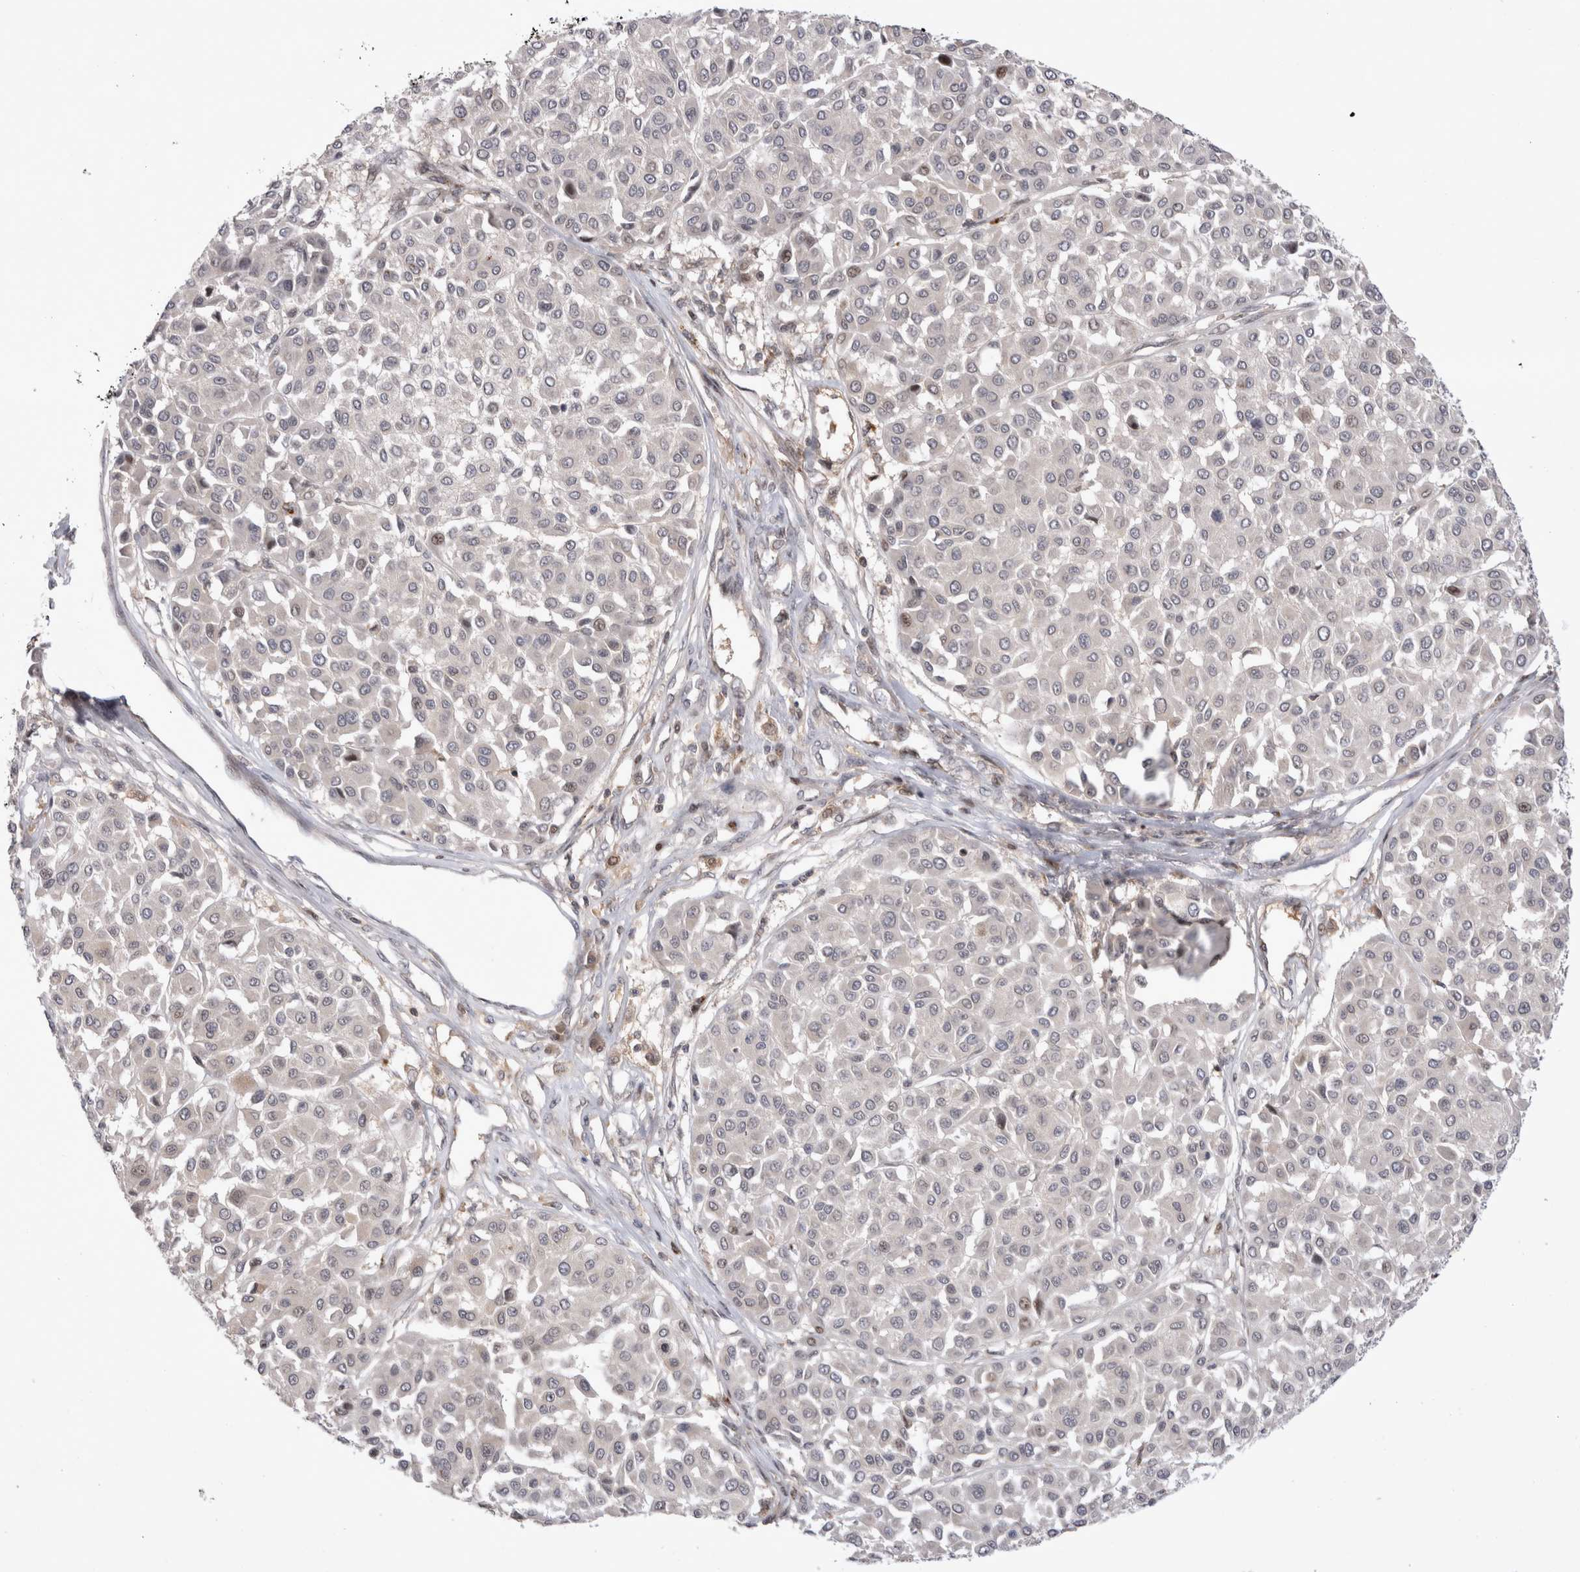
{"staining": {"intensity": "negative", "quantity": "none", "location": "none"}, "tissue": "melanoma", "cell_type": "Tumor cells", "image_type": "cancer", "snomed": [{"axis": "morphology", "description": "Malignant melanoma, Metastatic site"}, {"axis": "topography", "description": "Soft tissue"}], "caption": "An IHC micrograph of malignant melanoma (metastatic site) is shown. There is no staining in tumor cells of malignant melanoma (metastatic site).", "gene": "PLEKHM1", "patient": {"sex": "male", "age": 41}}